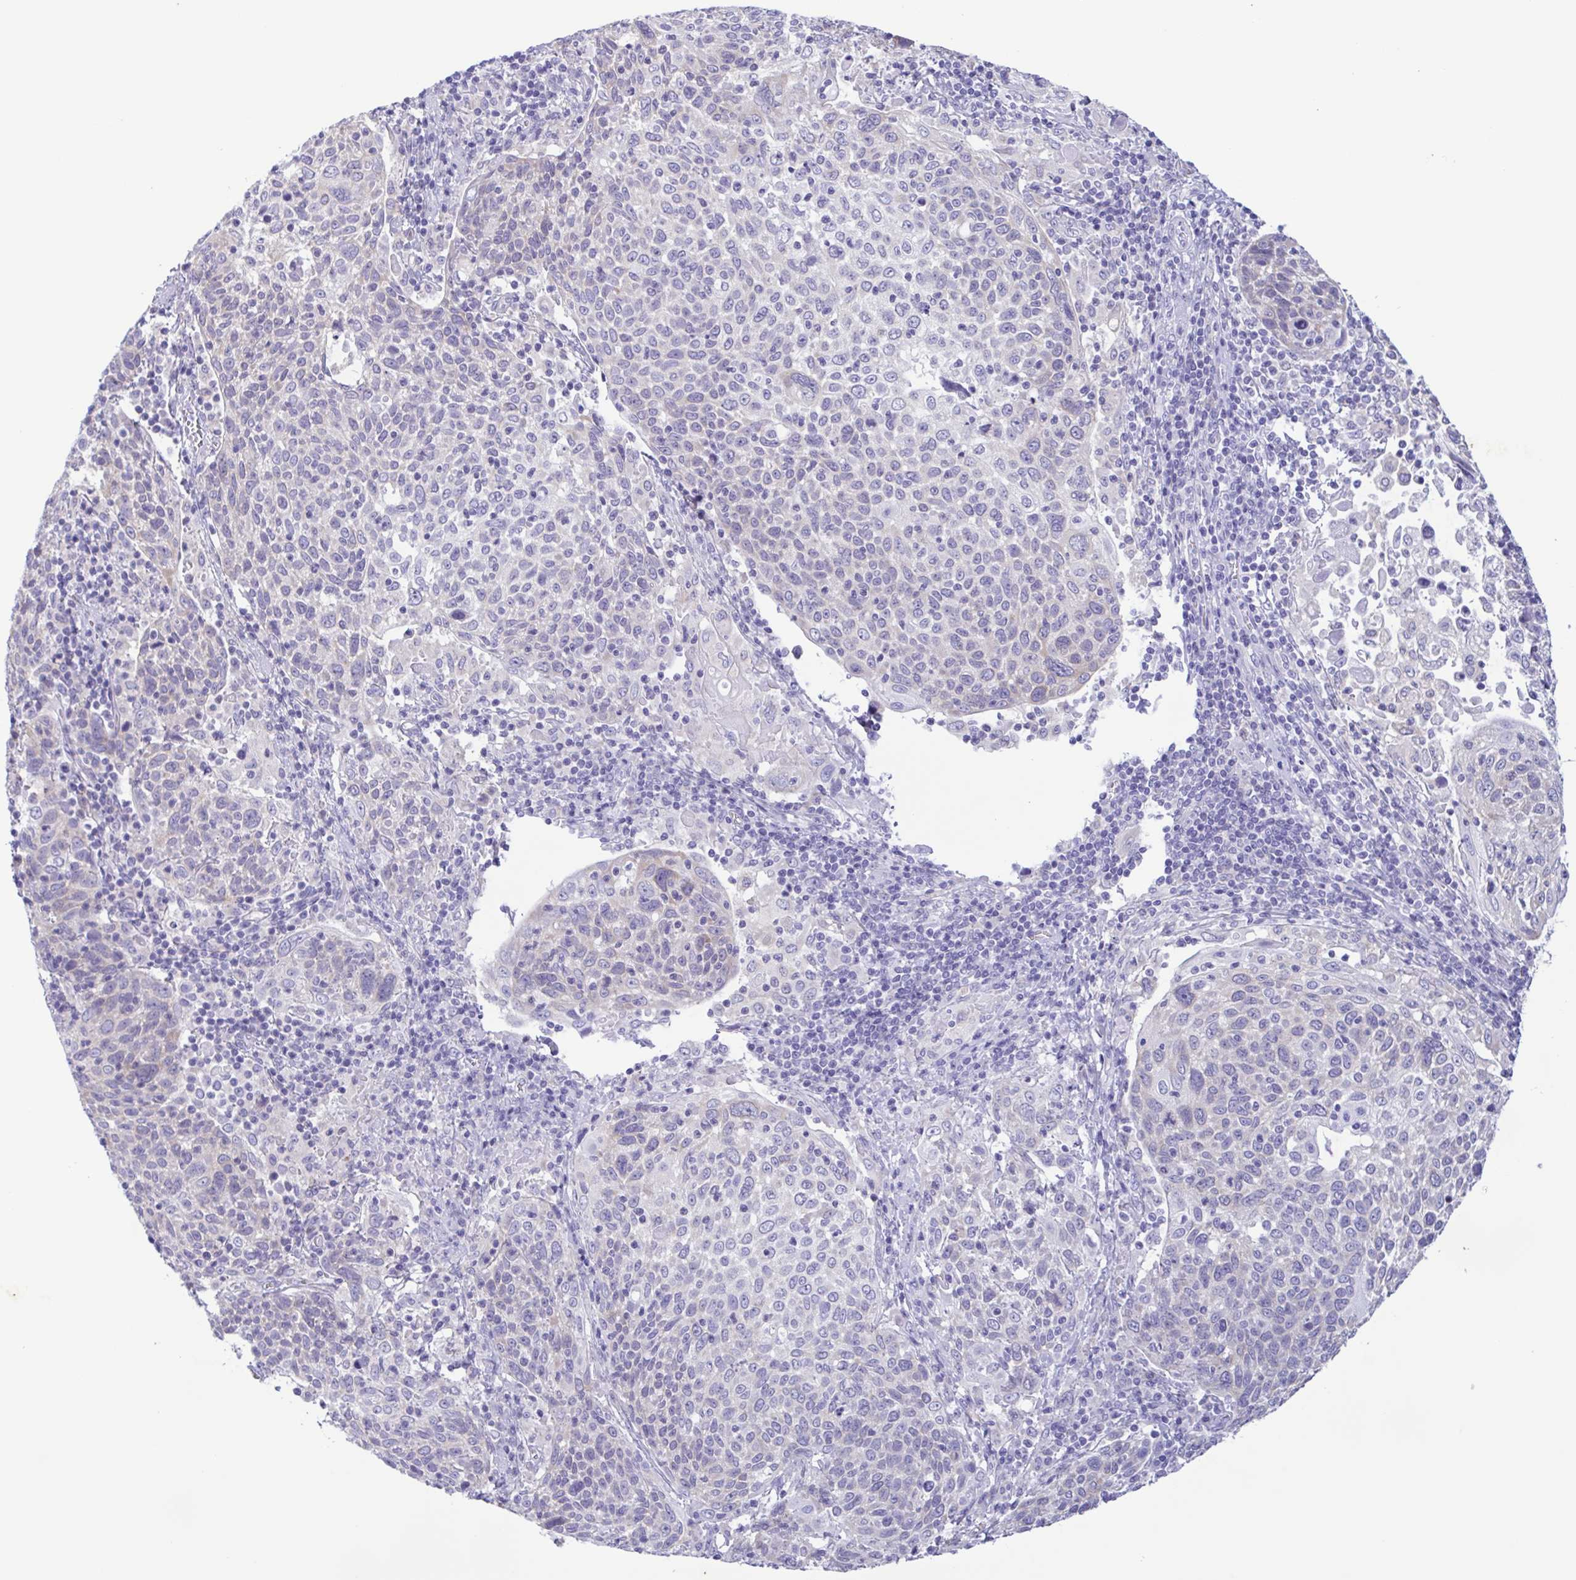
{"staining": {"intensity": "negative", "quantity": "none", "location": "none"}, "tissue": "cervical cancer", "cell_type": "Tumor cells", "image_type": "cancer", "snomed": [{"axis": "morphology", "description": "Squamous cell carcinoma, NOS"}, {"axis": "topography", "description": "Cervix"}], "caption": "A high-resolution photomicrograph shows immunohistochemistry staining of cervical squamous cell carcinoma, which reveals no significant expression in tumor cells.", "gene": "TNNI3", "patient": {"sex": "female", "age": 61}}